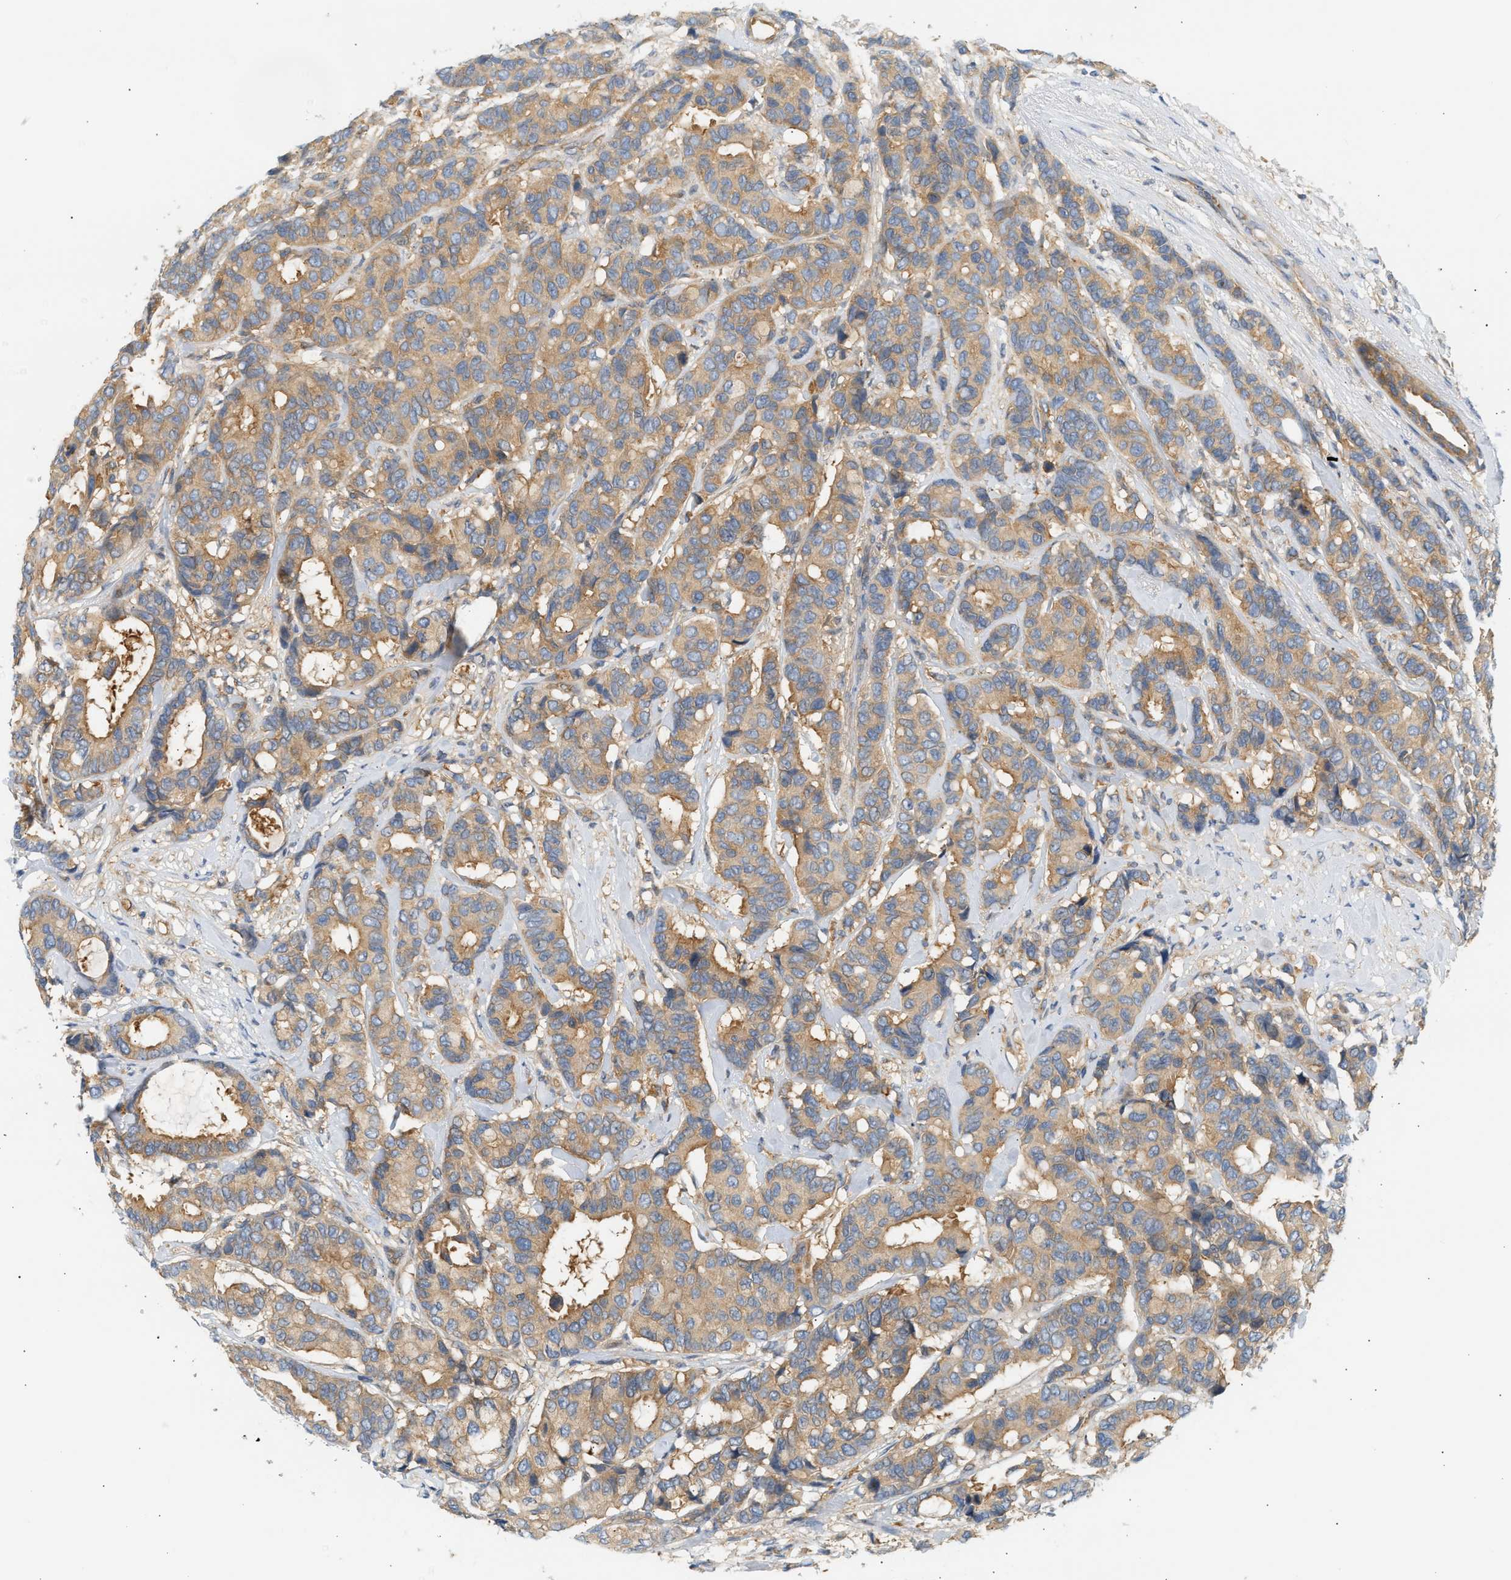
{"staining": {"intensity": "moderate", "quantity": ">75%", "location": "cytoplasmic/membranous"}, "tissue": "breast cancer", "cell_type": "Tumor cells", "image_type": "cancer", "snomed": [{"axis": "morphology", "description": "Duct carcinoma"}, {"axis": "topography", "description": "Breast"}], "caption": "This is a micrograph of IHC staining of invasive ductal carcinoma (breast), which shows moderate positivity in the cytoplasmic/membranous of tumor cells.", "gene": "PAFAH1B1", "patient": {"sex": "female", "age": 87}}